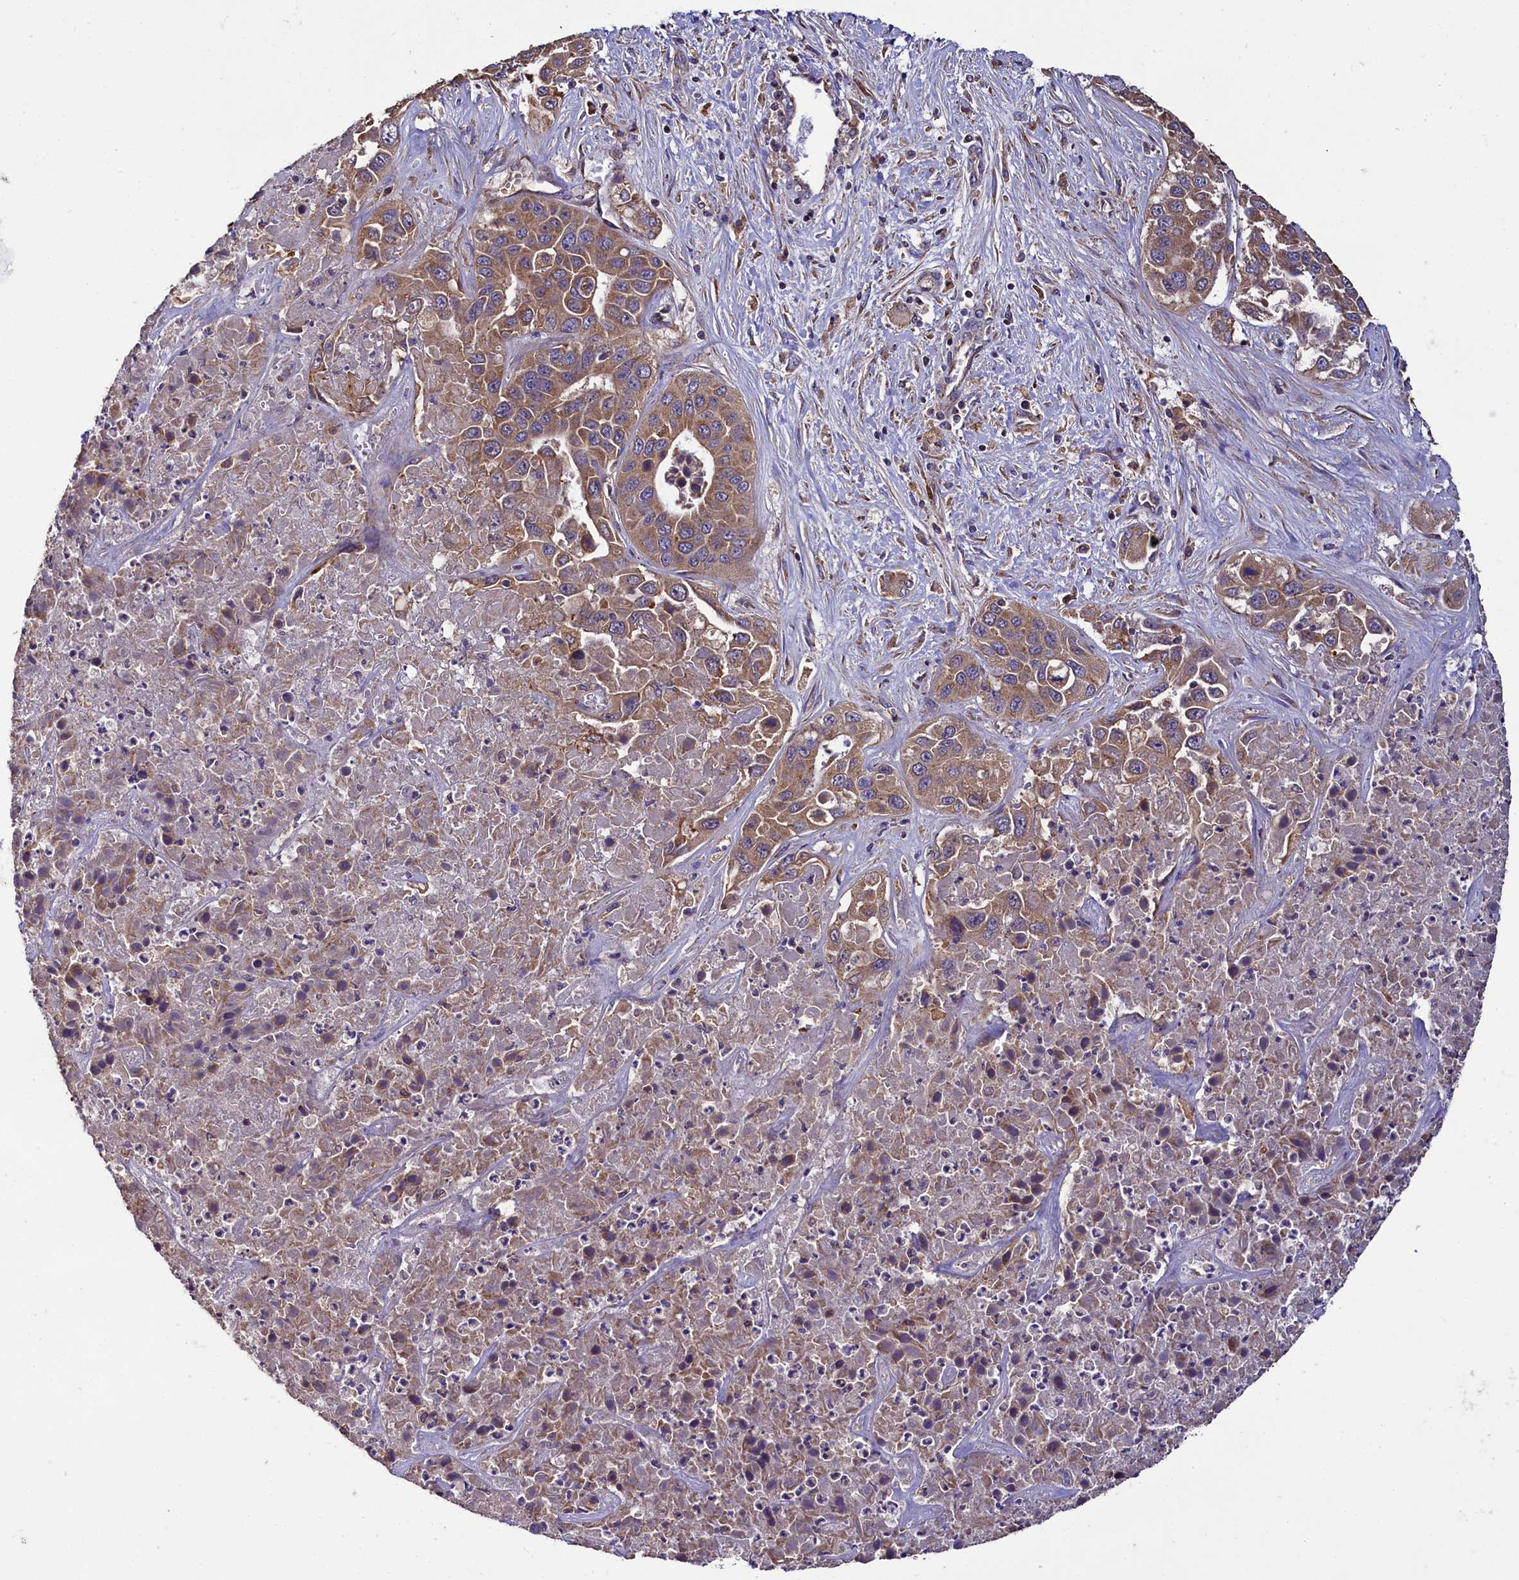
{"staining": {"intensity": "moderate", "quantity": ">75%", "location": "cytoplasmic/membranous"}, "tissue": "liver cancer", "cell_type": "Tumor cells", "image_type": "cancer", "snomed": [{"axis": "morphology", "description": "Cholangiocarcinoma"}, {"axis": "topography", "description": "Liver"}], "caption": "About >75% of tumor cells in cholangiocarcinoma (liver) reveal moderate cytoplasmic/membranous protein staining as visualized by brown immunohistochemical staining.", "gene": "ENKD1", "patient": {"sex": "female", "age": 52}}